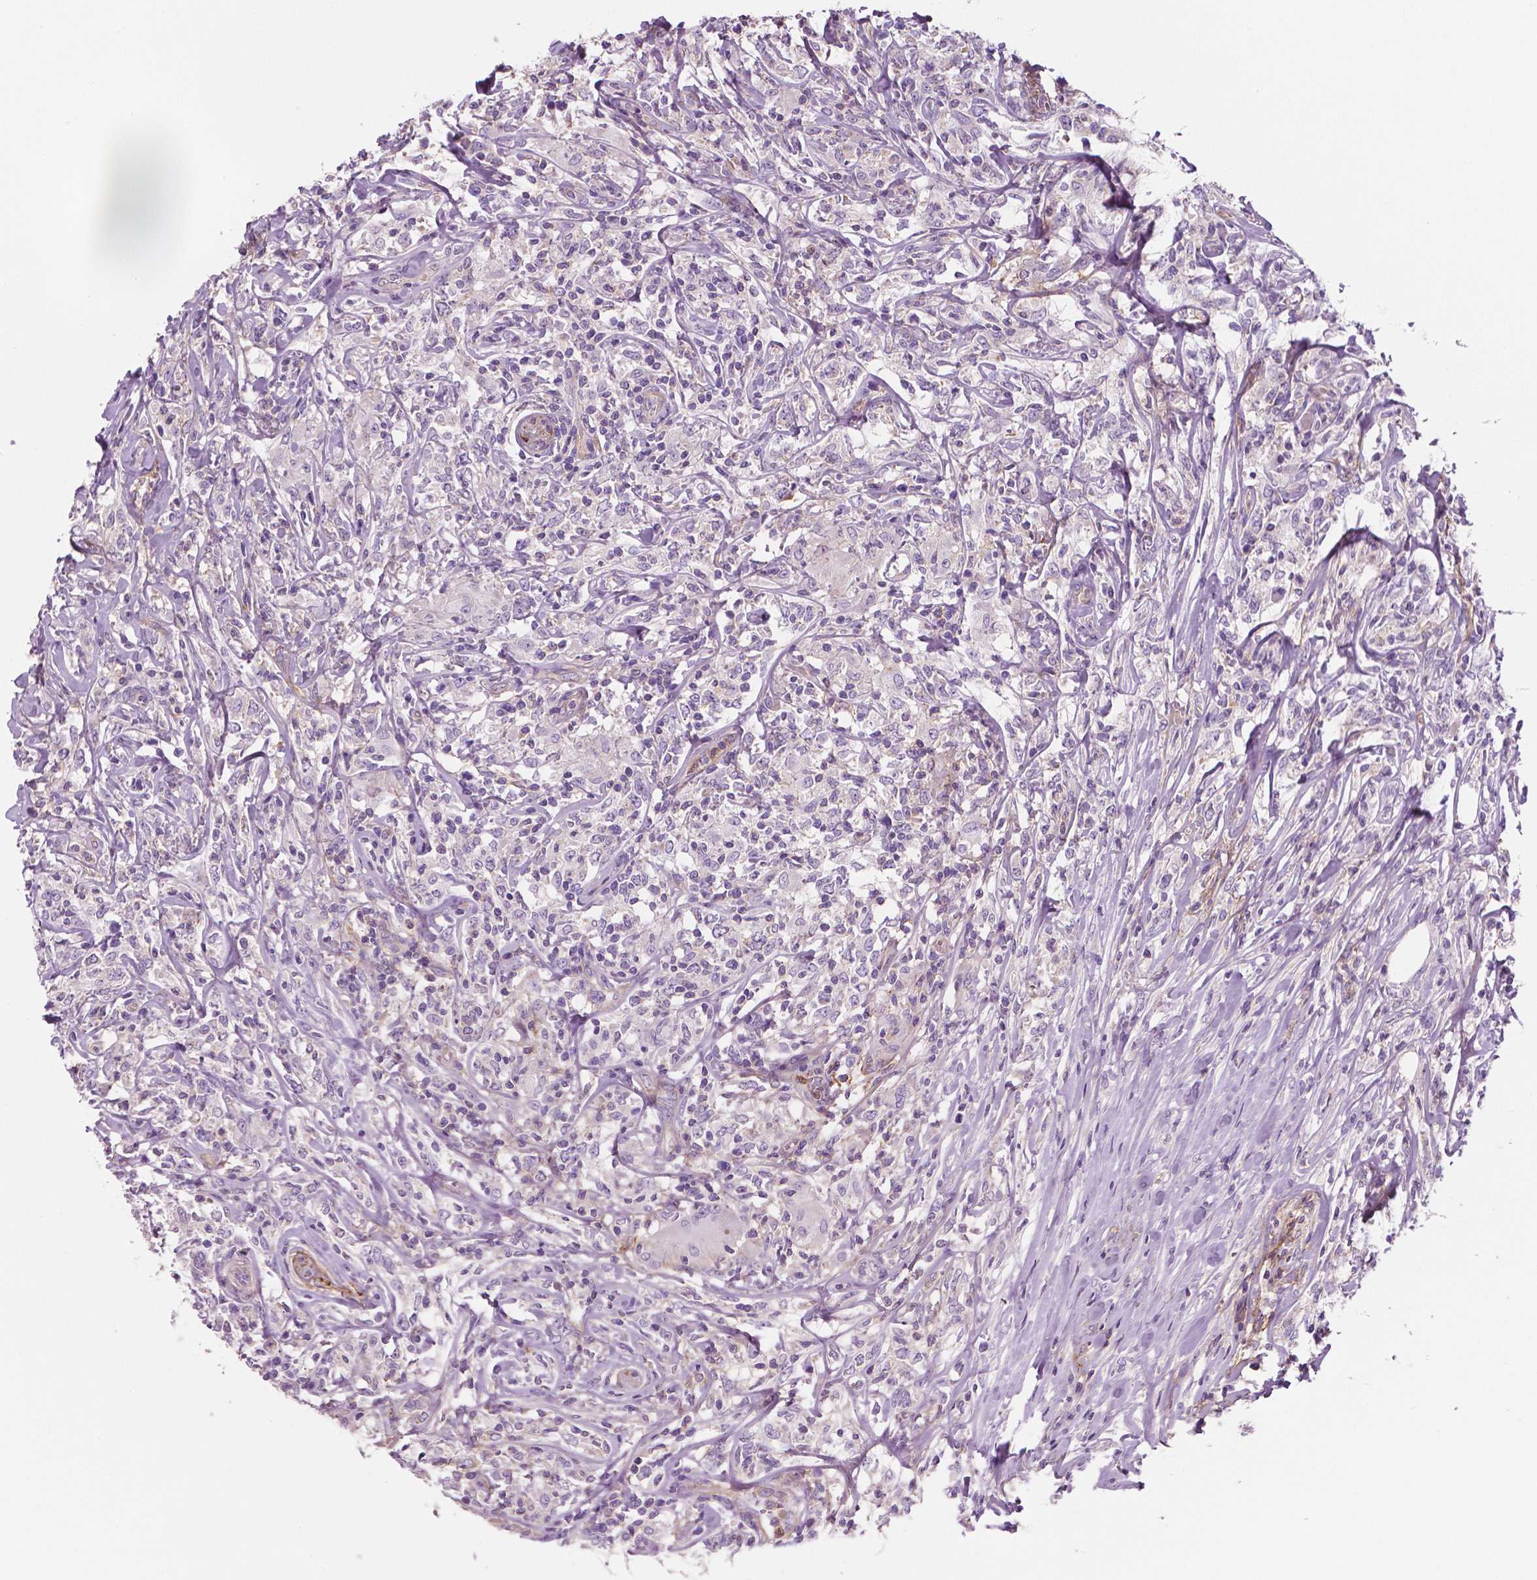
{"staining": {"intensity": "negative", "quantity": "none", "location": "none"}, "tissue": "lymphoma", "cell_type": "Tumor cells", "image_type": "cancer", "snomed": [{"axis": "morphology", "description": "Malignant lymphoma, non-Hodgkin's type, High grade"}, {"axis": "topography", "description": "Lymph node"}], "caption": "Malignant lymphoma, non-Hodgkin's type (high-grade) was stained to show a protein in brown. There is no significant expression in tumor cells. (Stains: DAB (3,3'-diaminobenzidine) immunohistochemistry (IHC) with hematoxylin counter stain, Microscopy: brightfield microscopy at high magnification).", "gene": "PTX3", "patient": {"sex": "female", "age": 84}}